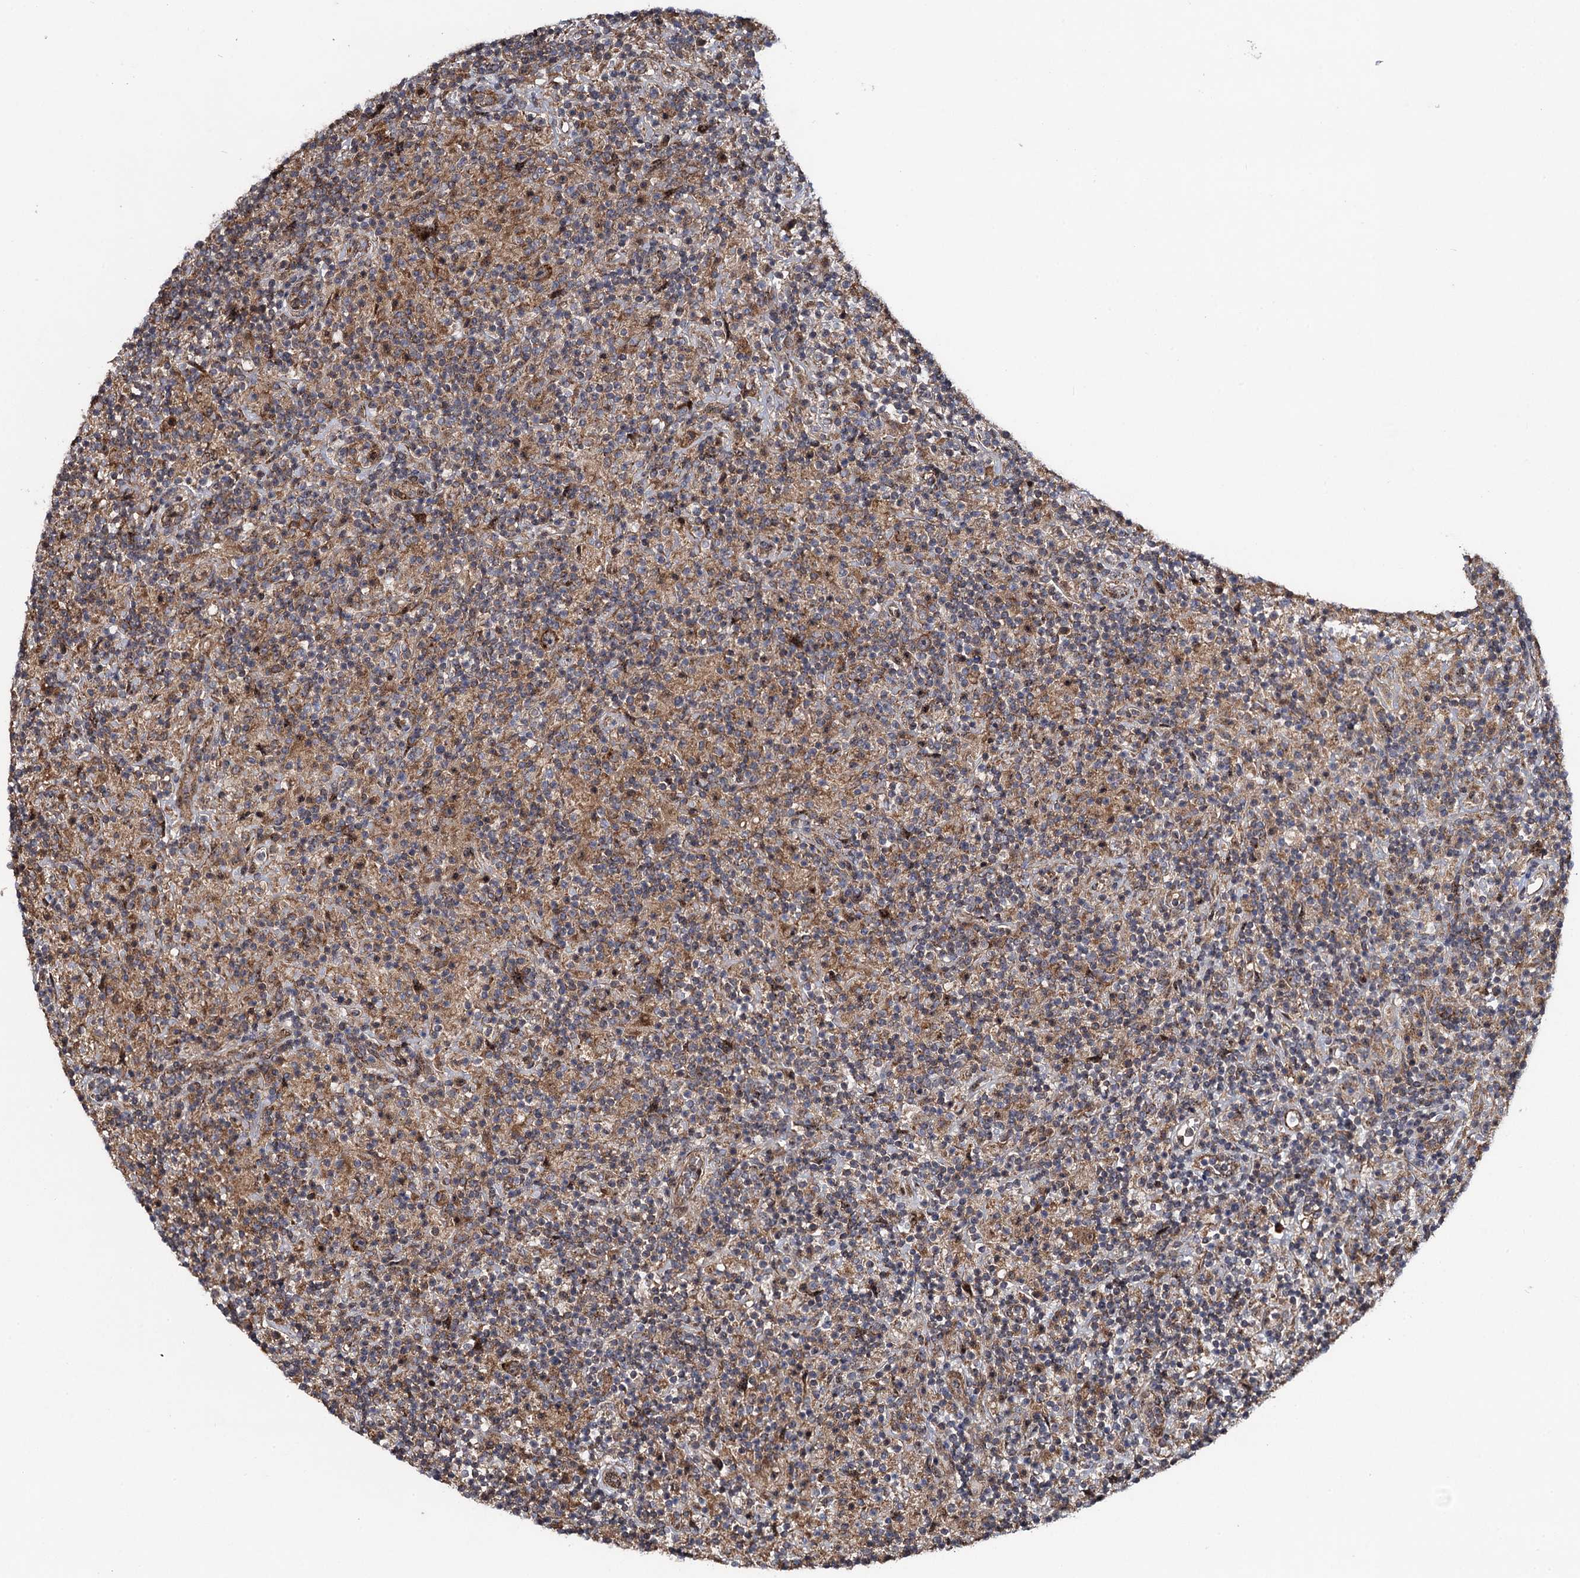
{"staining": {"intensity": "moderate", "quantity": ">75%", "location": "cytoplasmic/membranous"}, "tissue": "lymphoma", "cell_type": "Tumor cells", "image_type": "cancer", "snomed": [{"axis": "morphology", "description": "Hodgkin's disease, NOS"}, {"axis": "topography", "description": "Lymph node"}], "caption": "There is medium levels of moderate cytoplasmic/membranous staining in tumor cells of lymphoma, as demonstrated by immunohistochemical staining (brown color).", "gene": "HAUS1", "patient": {"sex": "male", "age": 70}}